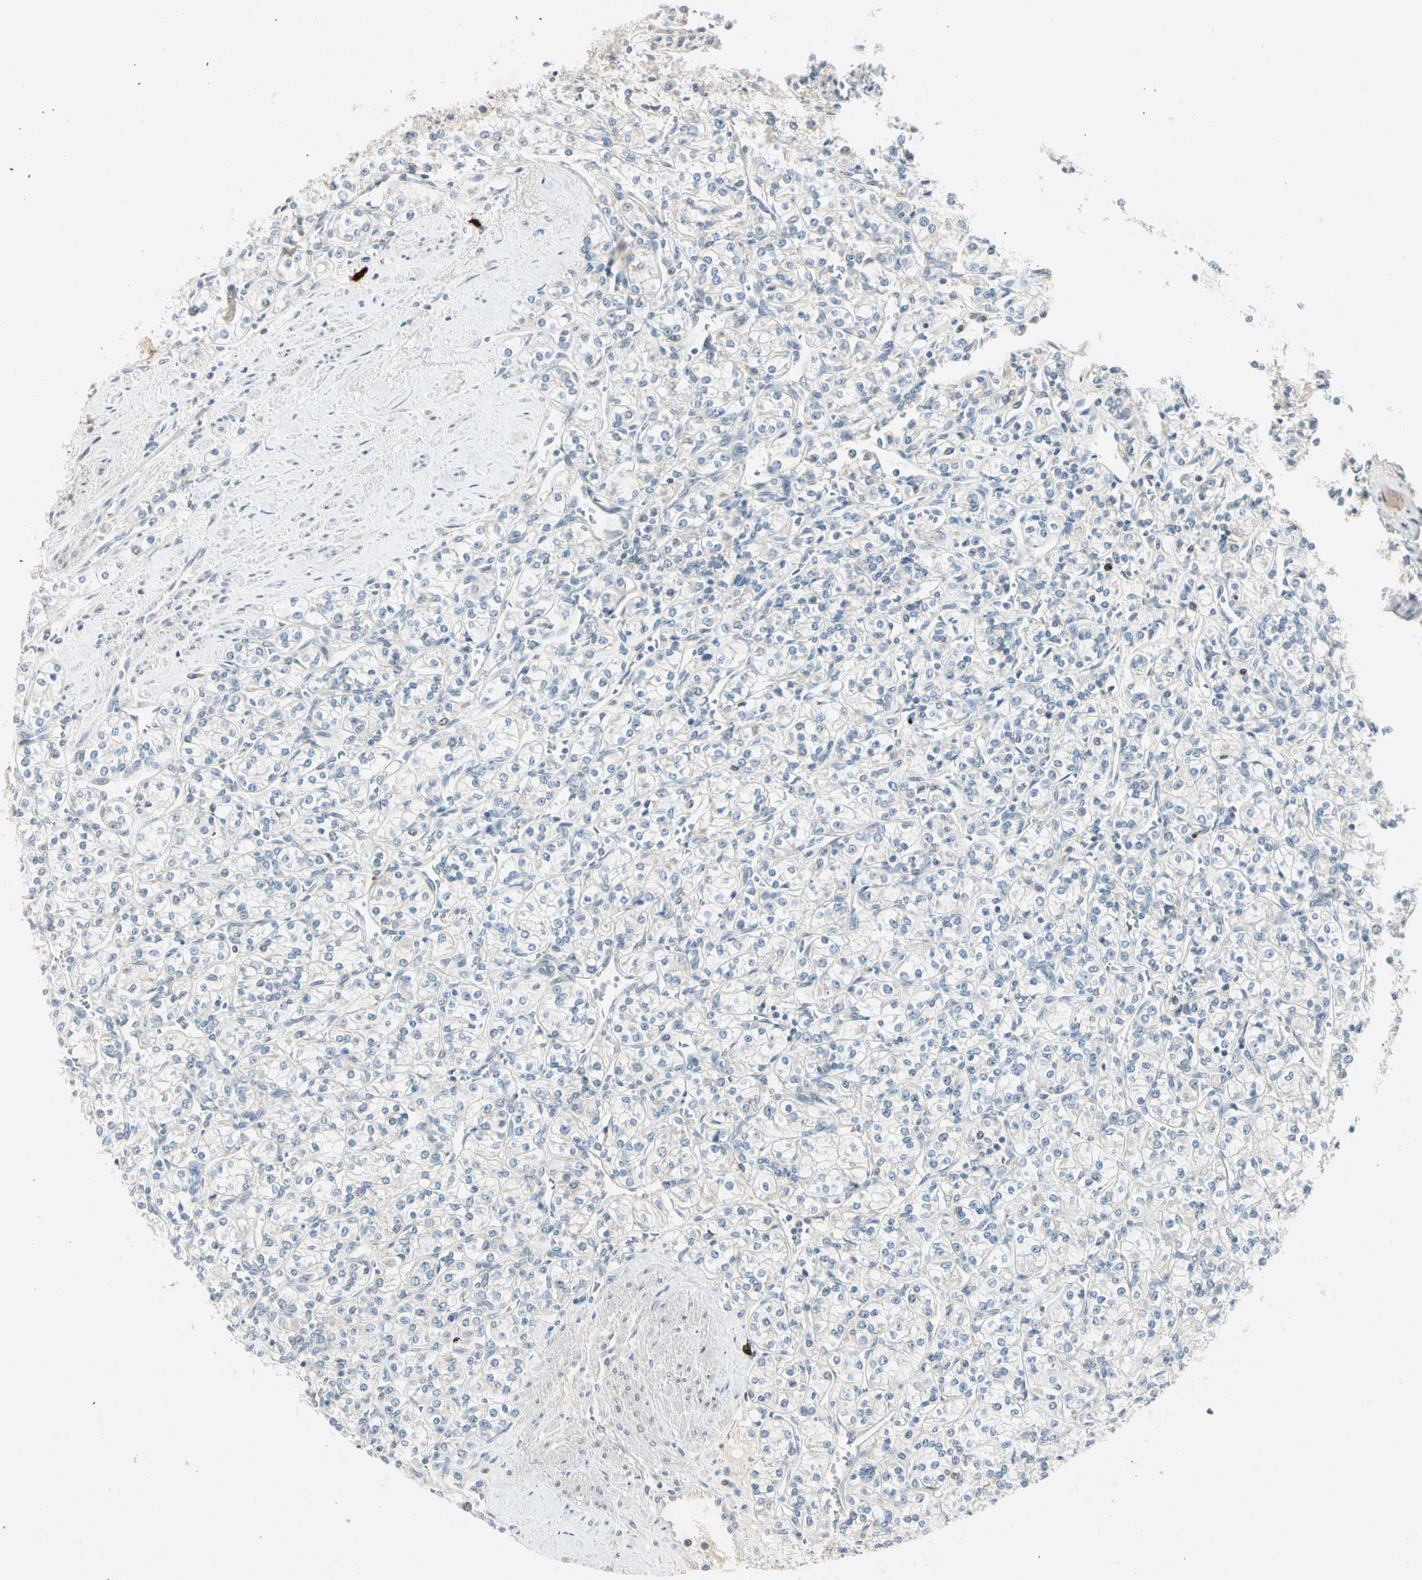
{"staining": {"intensity": "negative", "quantity": "none", "location": "none"}, "tissue": "renal cancer", "cell_type": "Tumor cells", "image_type": "cancer", "snomed": [{"axis": "morphology", "description": "Adenocarcinoma, NOS"}, {"axis": "topography", "description": "Kidney"}], "caption": "The immunohistochemistry image has no significant staining in tumor cells of renal cancer (adenocarcinoma) tissue.", "gene": "PITX1", "patient": {"sex": "male", "age": 77}}